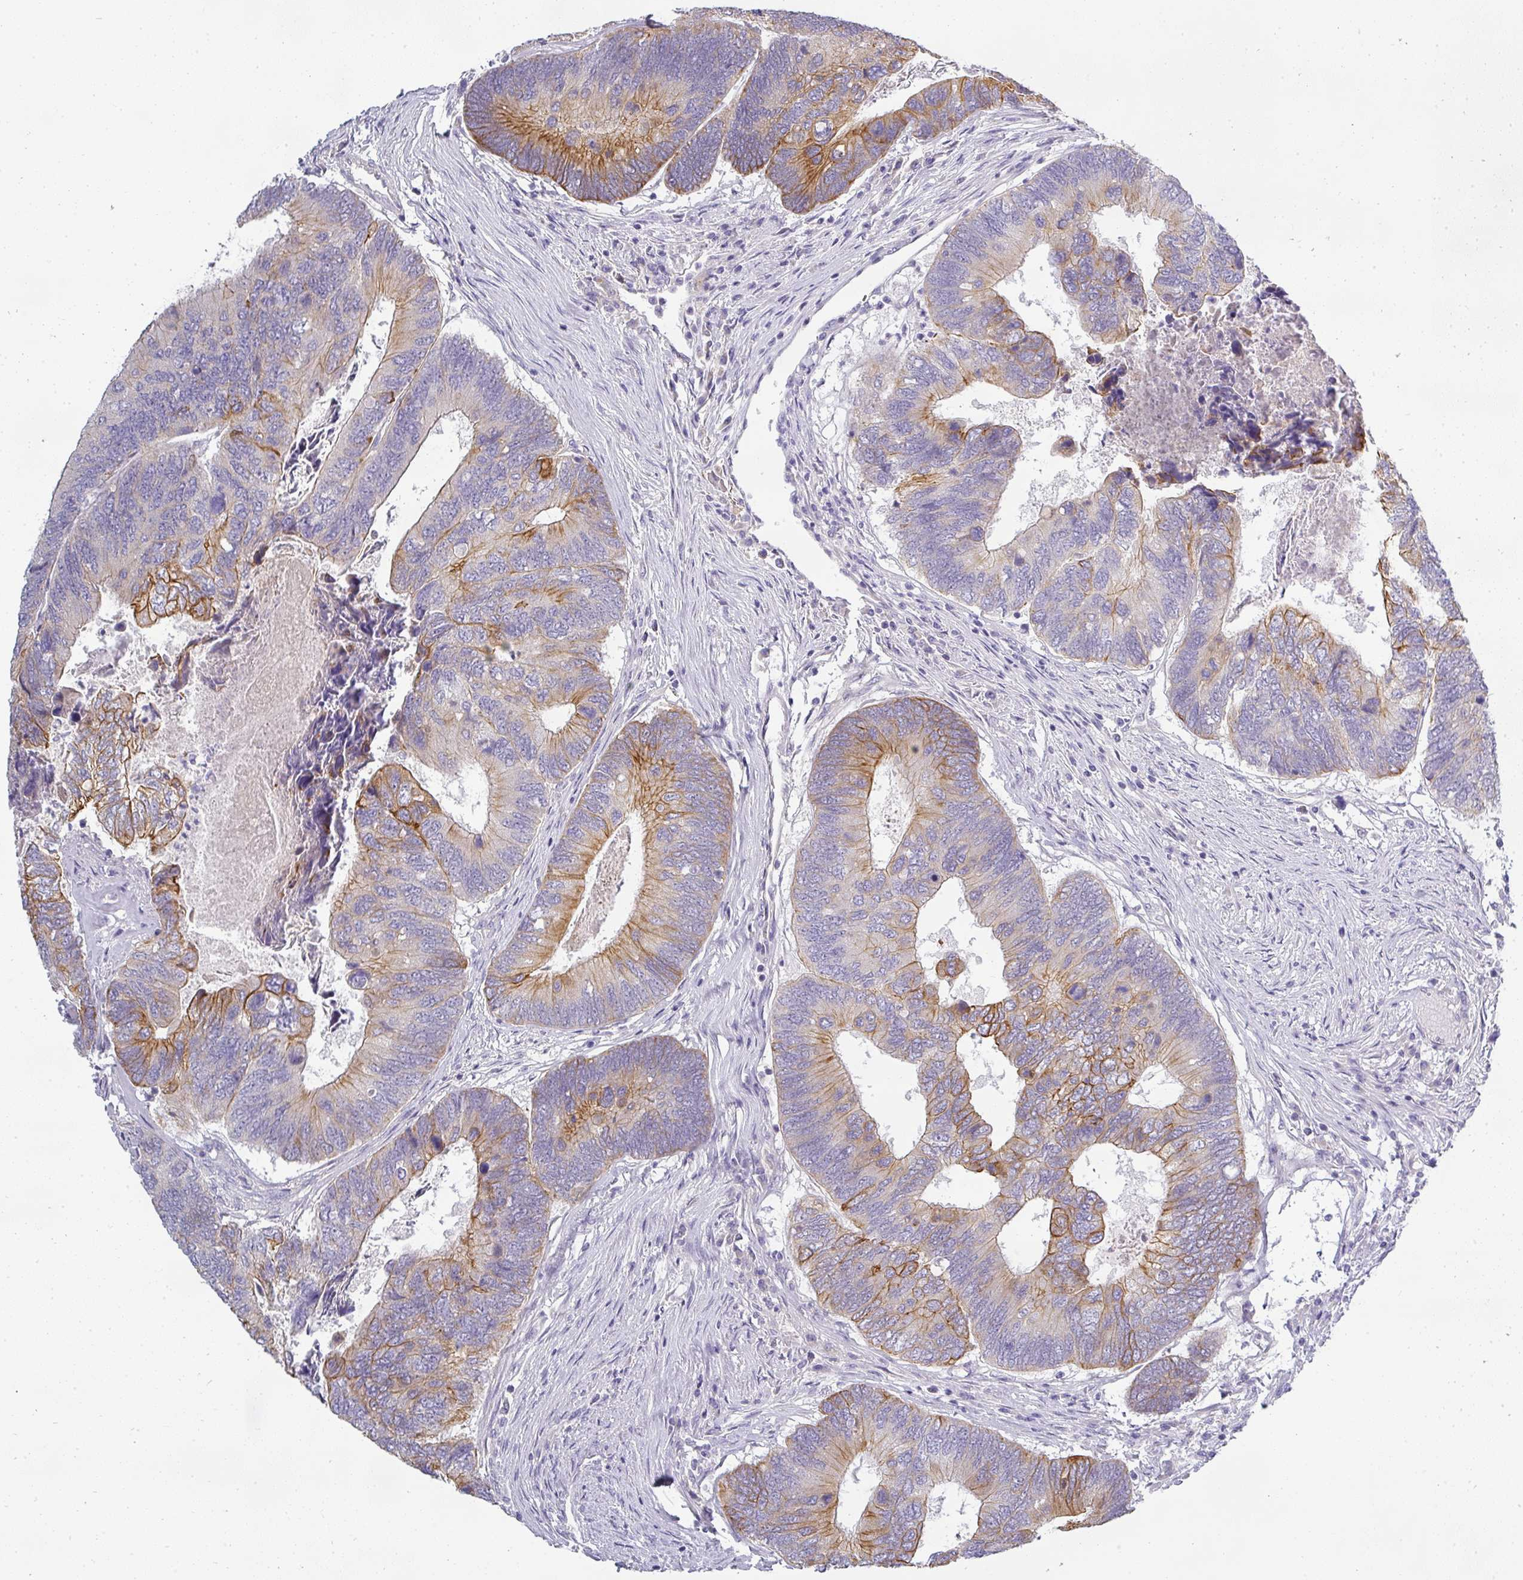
{"staining": {"intensity": "moderate", "quantity": "25%-75%", "location": "cytoplasmic/membranous"}, "tissue": "colorectal cancer", "cell_type": "Tumor cells", "image_type": "cancer", "snomed": [{"axis": "morphology", "description": "Adenocarcinoma, NOS"}, {"axis": "topography", "description": "Colon"}], "caption": "Immunohistochemical staining of human colorectal cancer (adenocarcinoma) reveals medium levels of moderate cytoplasmic/membranous staining in about 25%-75% of tumor cells. Using DAB (brown) and hematoxylin (blue) stains, captured at high magnification using brightfield microscopy.", "gene": "ASXL3", "patient": {"sex": "female", "age": 67}}